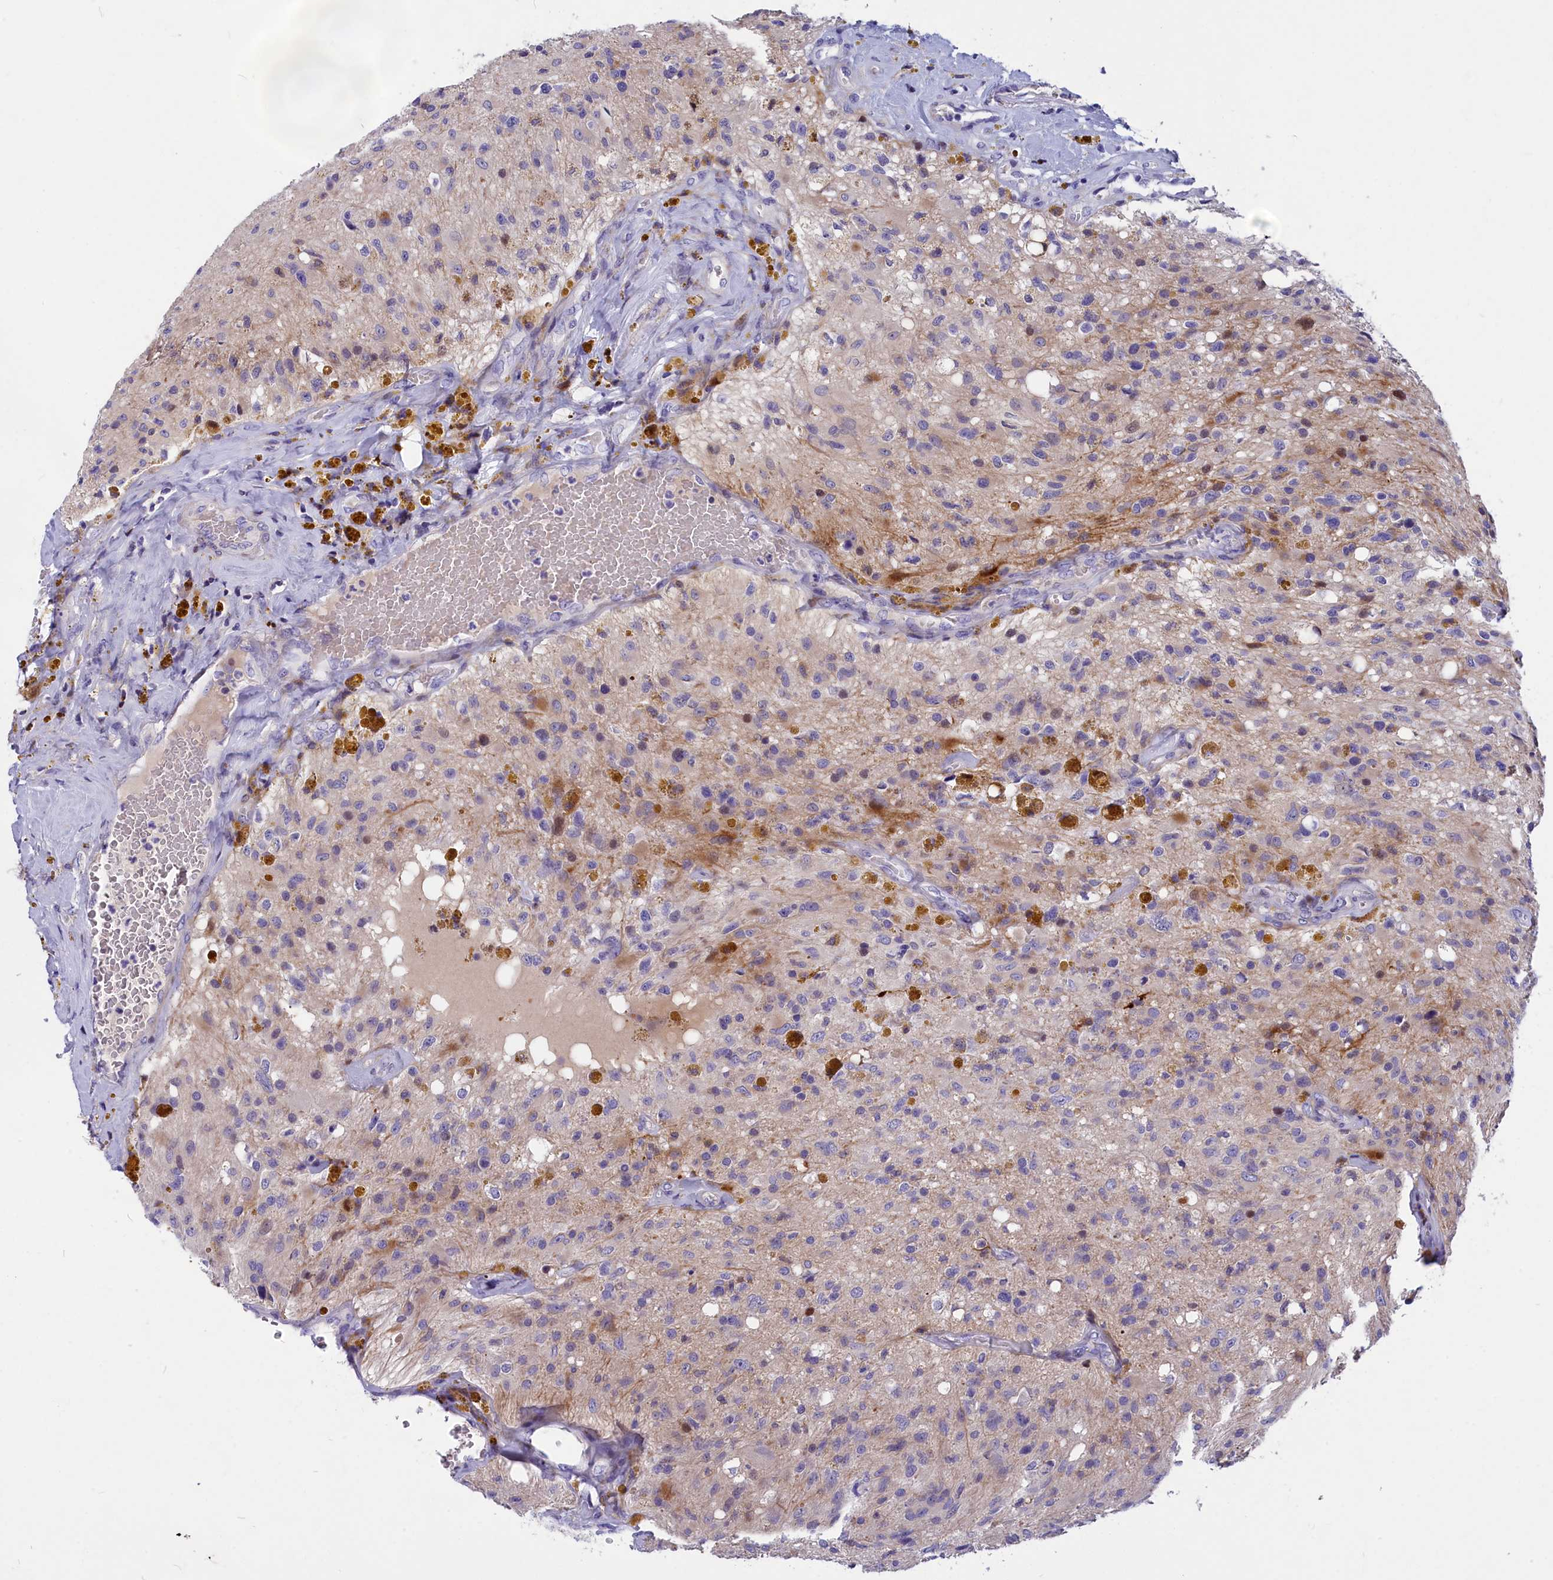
{"staining": {"intensity": "negative", "quantity": "none", "location": "none"}, "tissue": "glioma", "cell_type": "Tumor cells", "image_type": "cancer", "snomed": [{"axis": "morphology", "description": "Glioma, malignant, High grade"}, {"axis": "topography", "description": "Brain"}], "caption": "This image is of malignant glioma (high-grade) stained with IHC to label a protein in brown with the nuclei are counter-stained blue. There is no expression in tumor cells.", "gene": "NKPD1", "patient": {"sex": "male", "age": 69}}